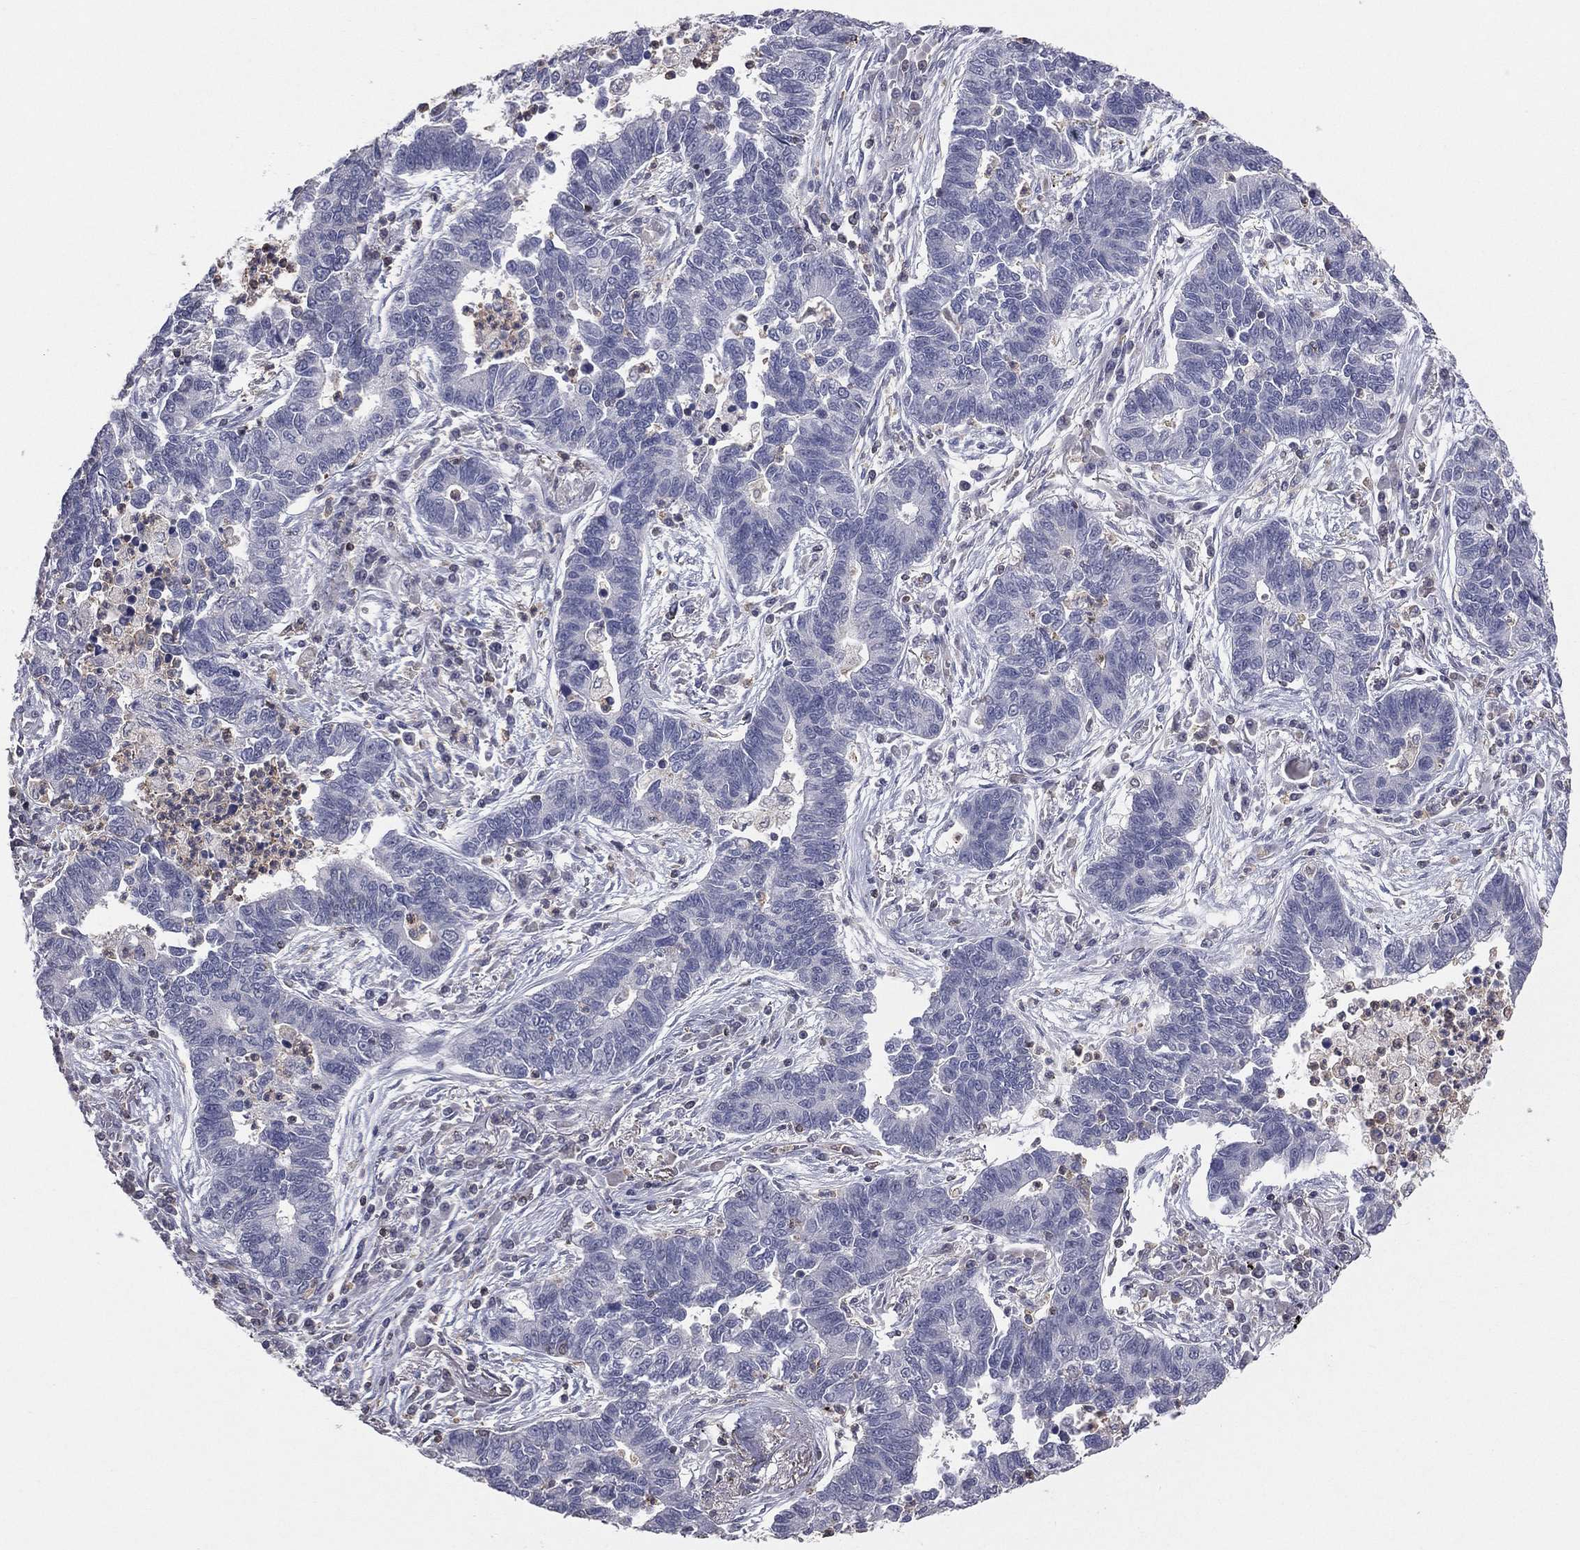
{"staining": {"intensity": "negative", "quantity": "none", "location": "none"}, "tissue": "lung cancer", "cell_type": "Tumor cells", "image_type": "cancer", "snomed": [{"axis": "morphology", "description": "Adenocarcinoma, NOS"}, {"axis": "topography", "description": "Lung"}], "caption": "Tumor cells show no significant expression in lung cancer. (DAB immunohistochemistry visualized using brightfield microscopy, high magnification).", "gene": "PSTPIP1", "patient": {"sex": "female", "age": 57}}